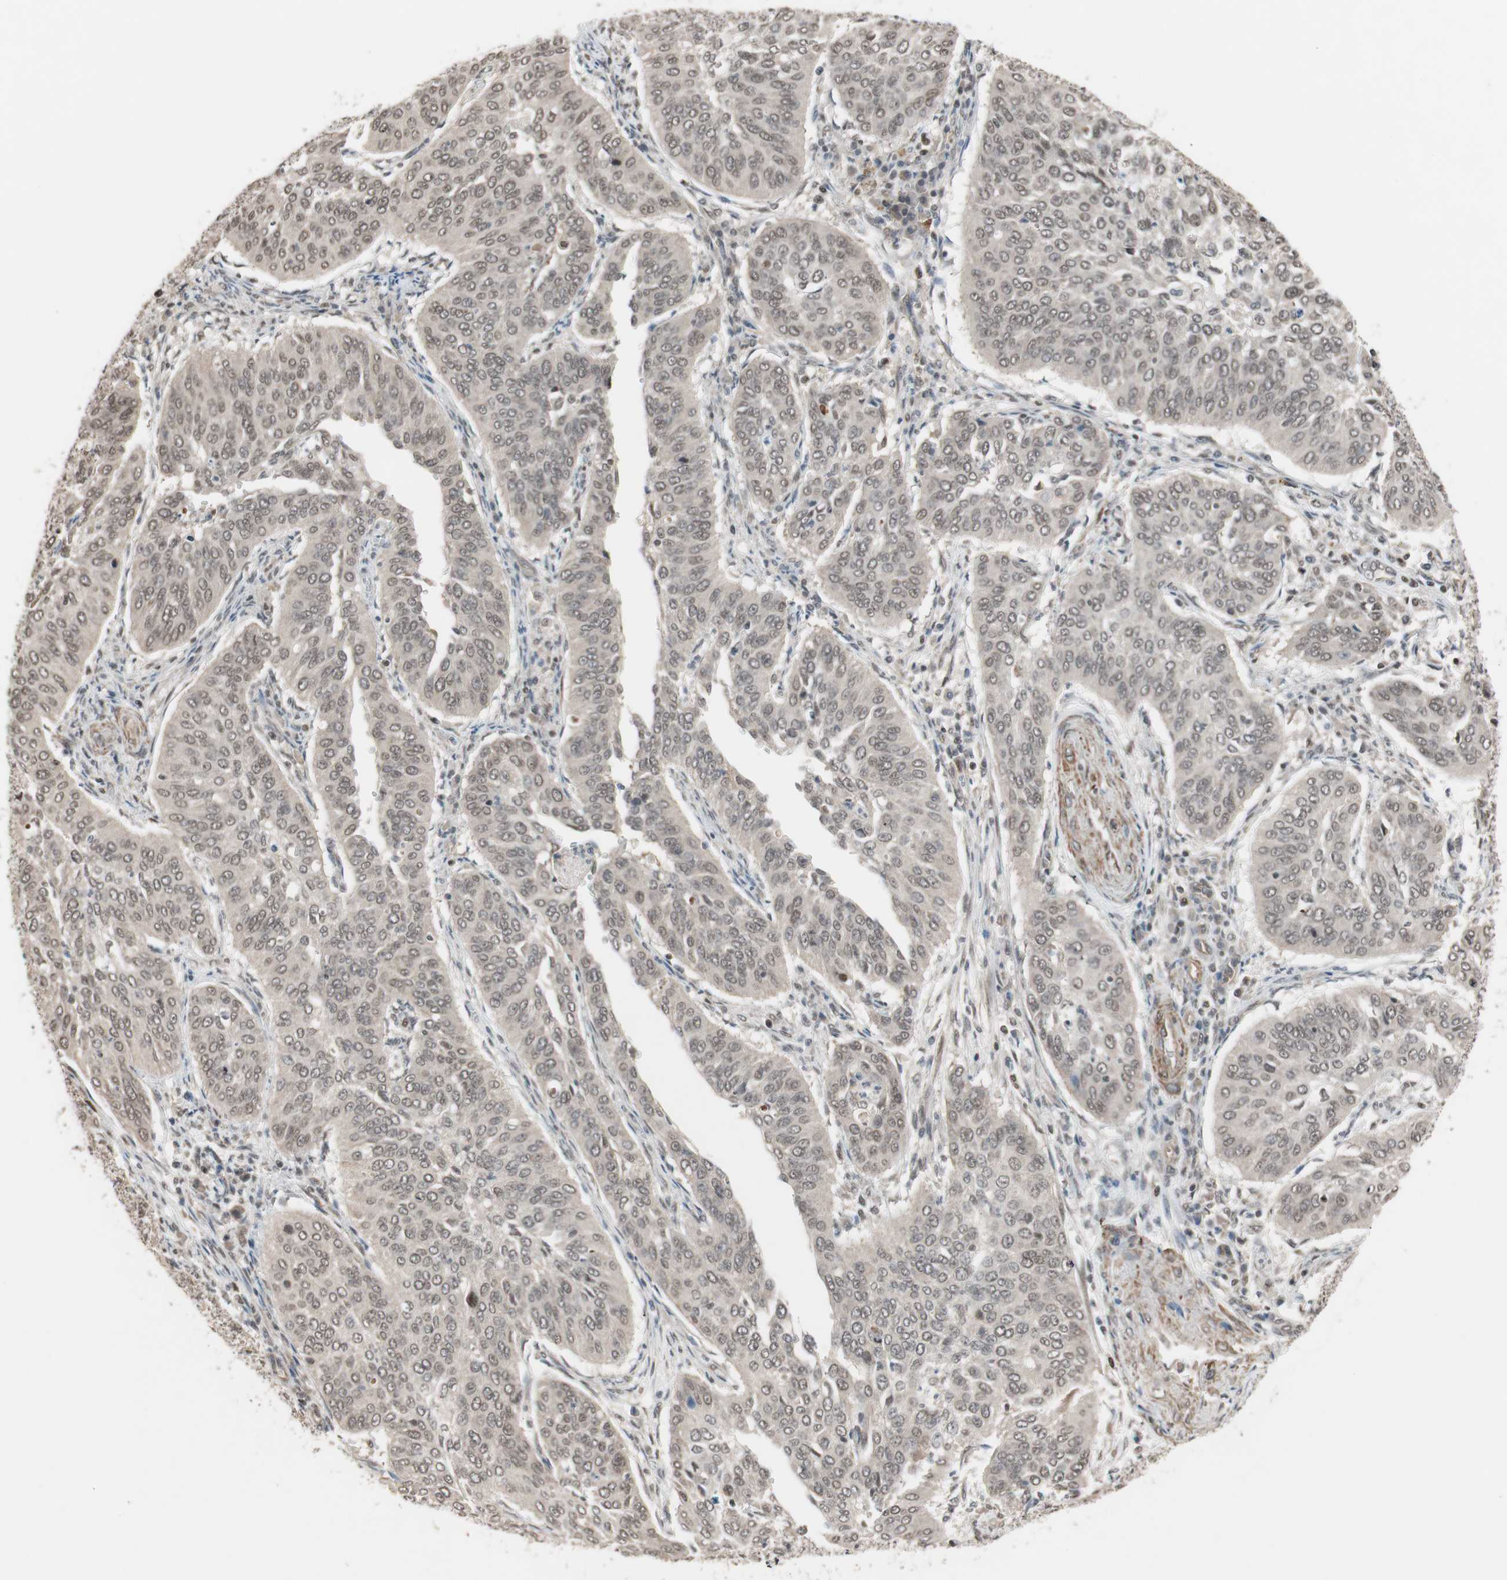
{"staining": {"intensity": "weak", "quantity": "<25%", "location": "nuclear"}, "tissue": "cervical cancer", "cell_type": "Tumor cells", "image_type": "cancer", "snomed": [{"axis": "morphology", "description": "Normal tissue, NOS"}, {"axis": "morphology", "description": "Squamous cell carcinoma, NOS"}, {"axis": "topography", "description": "Cervix"}], "caption": "Cervical cancer stained for a protein using immunohistochemistry (IHC) exhibits no expression tumor cells.", "gene": "DRAP1", "patient": {"sex": "female", "age": 39}}